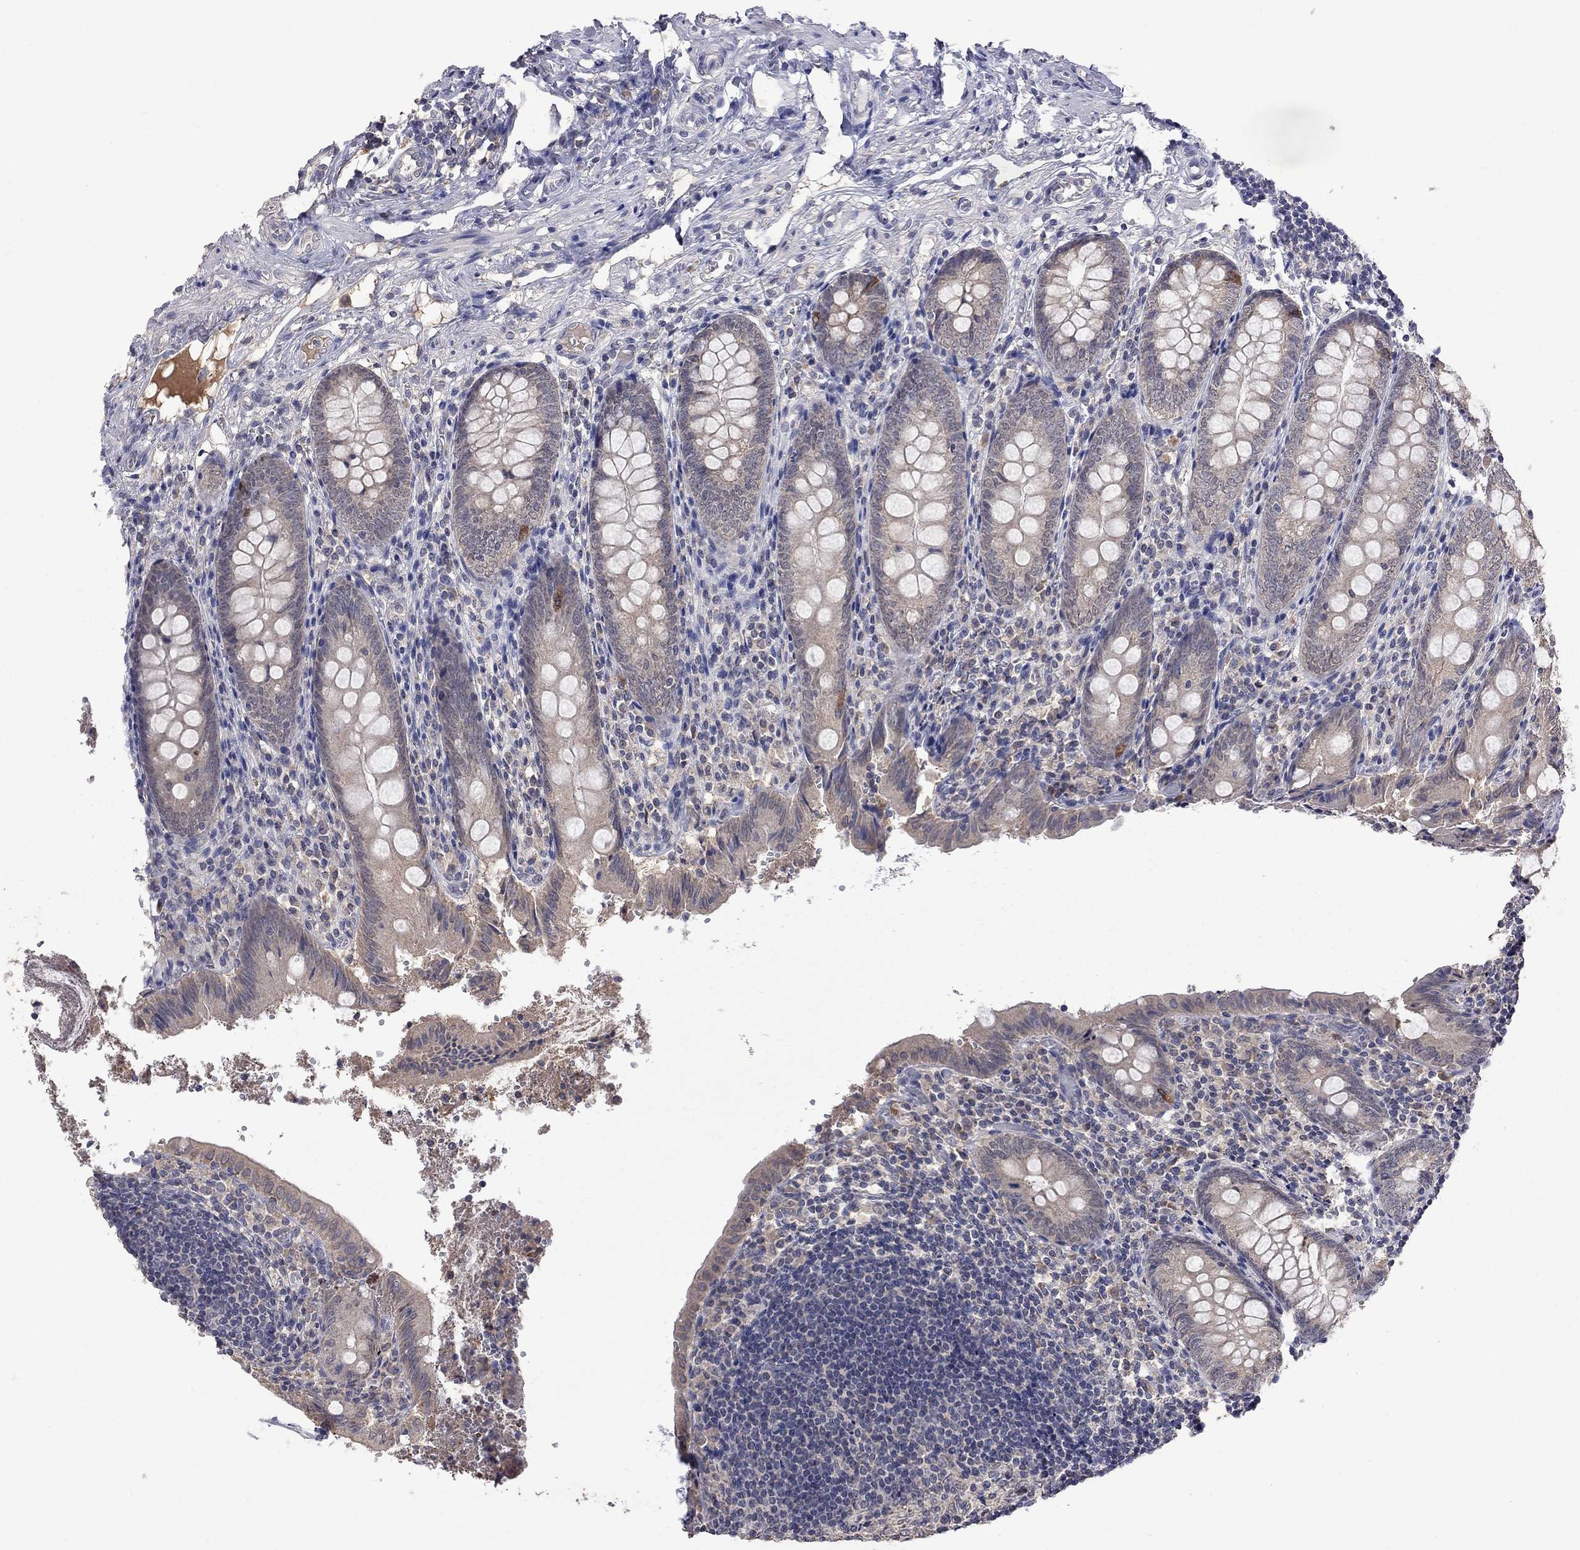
{"staining": {"intensity": "weak", "quantity": "25%-75%", "location": "cytoplasmic/membranous"}, "tissue": "appendix", "cell_type": "Glandular cells", "image_type": "normal", "snomed": [{"axis": "morphology", "description": "Normal tissue, NOS"}, {"axis": "topography", "description": "Appendix"}], "caption": "Glandular cells display low levels of weak cytoplasmic/membranous positivity in approximately 25%-75% of cells in normal human appendix.", "gene": "HTR6", "patient": {"sex": "female", "age": 23}}